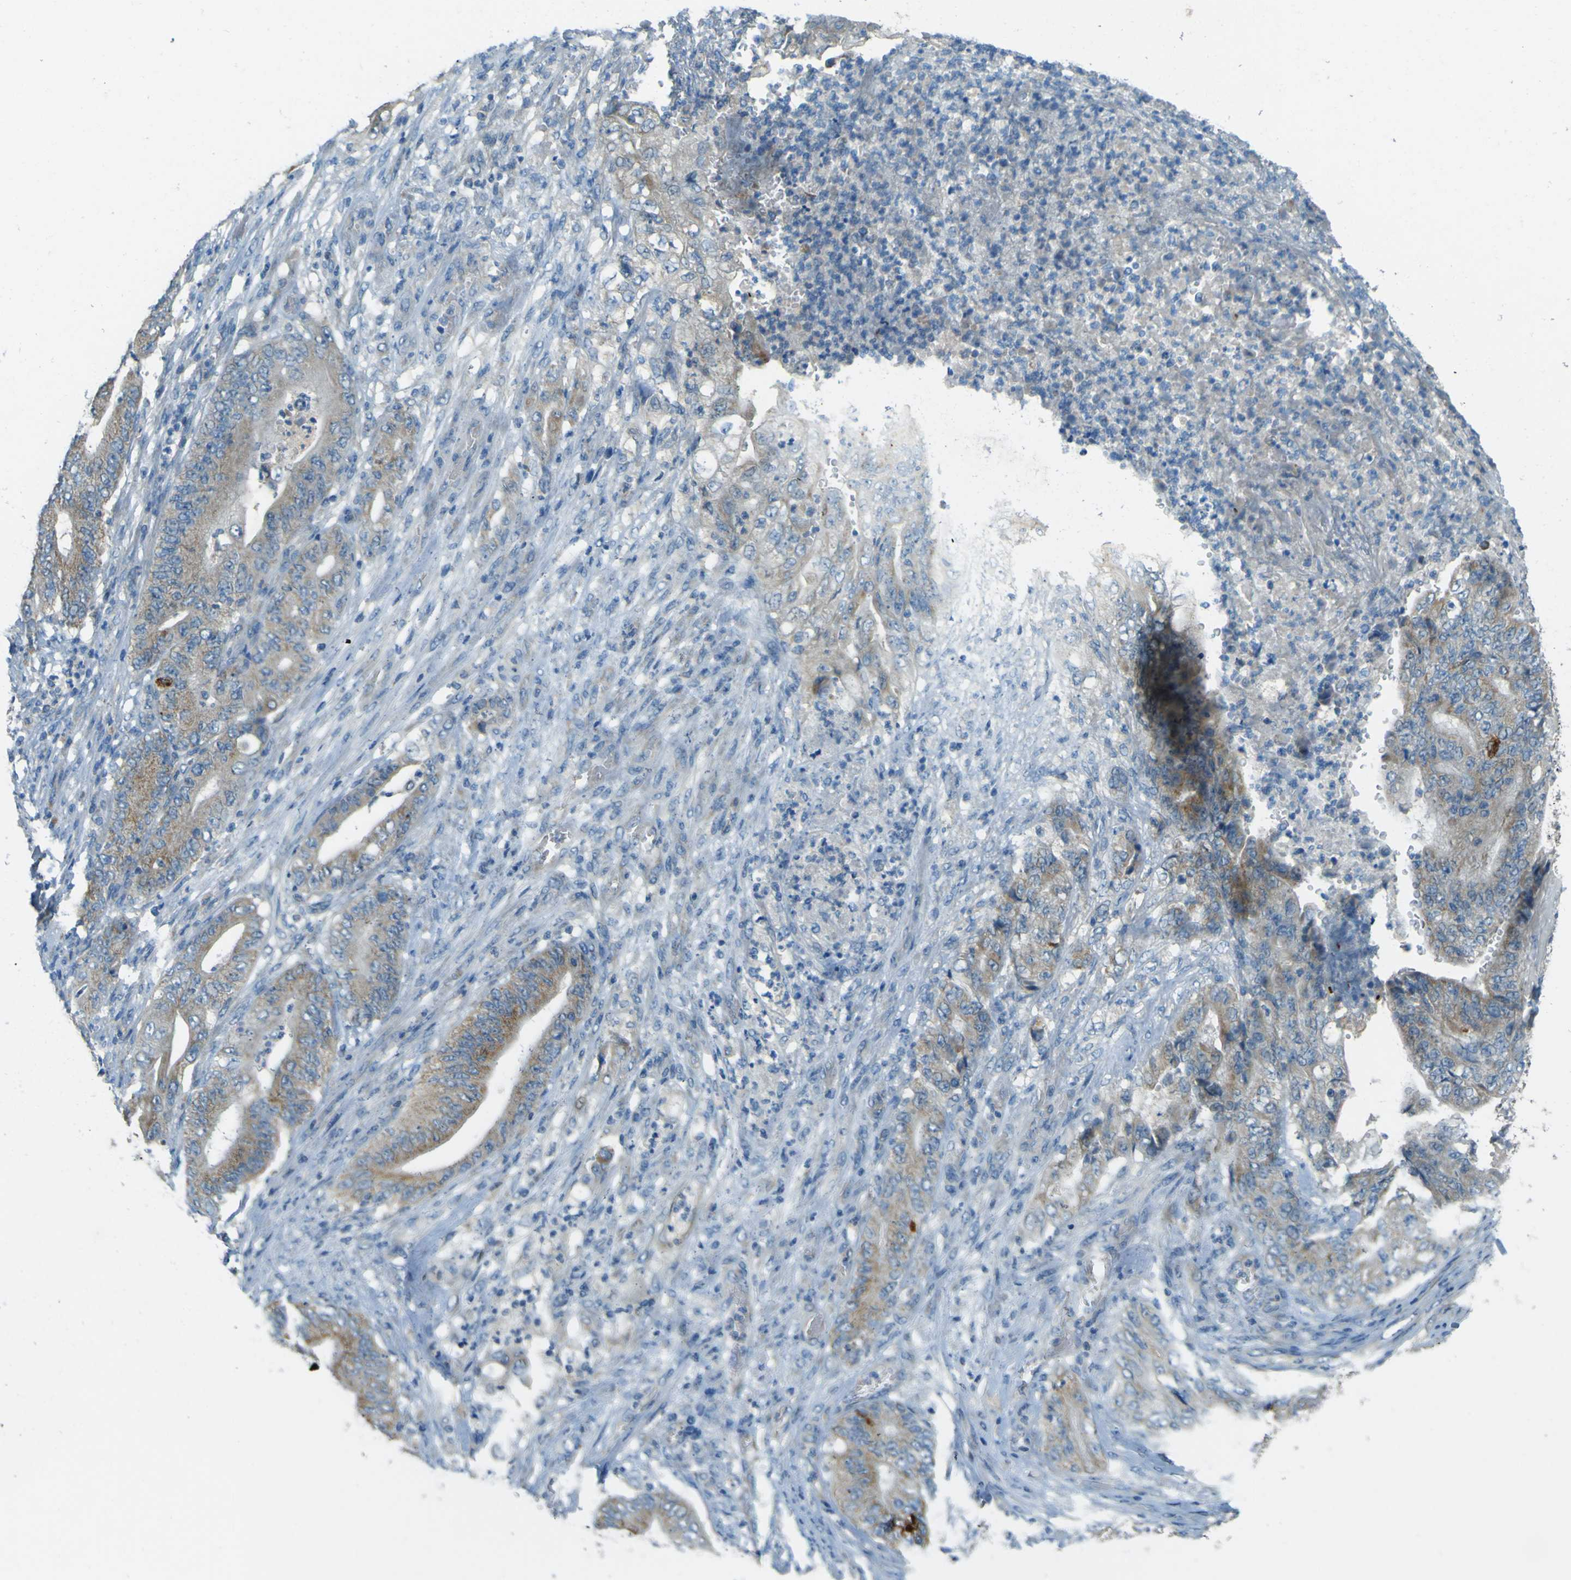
{"staining": {"intensity": "weak", "quantity": ">75%", "location": "cytoplasmic/membranous"}, "tissue": "stomach cancer", "cell_type": "Tumor cells", "image_type": "cancer", "snomed": [{"axis": "morphology", "description": "Adenocarcinoma, NOS"}, {"axis": "topography", "description": "Stomach"}], "caption": "A low amount of weak cytoplasmic/membranous expression is seen in approximately >75% of tumor cells in adenocarcinoma (stomach) tissue. Immunohistochemistry stains the protein in brown and the nuclei are stained blue.", "gene": "FKTN", "patient": {"sex": "female", "age": 73}}